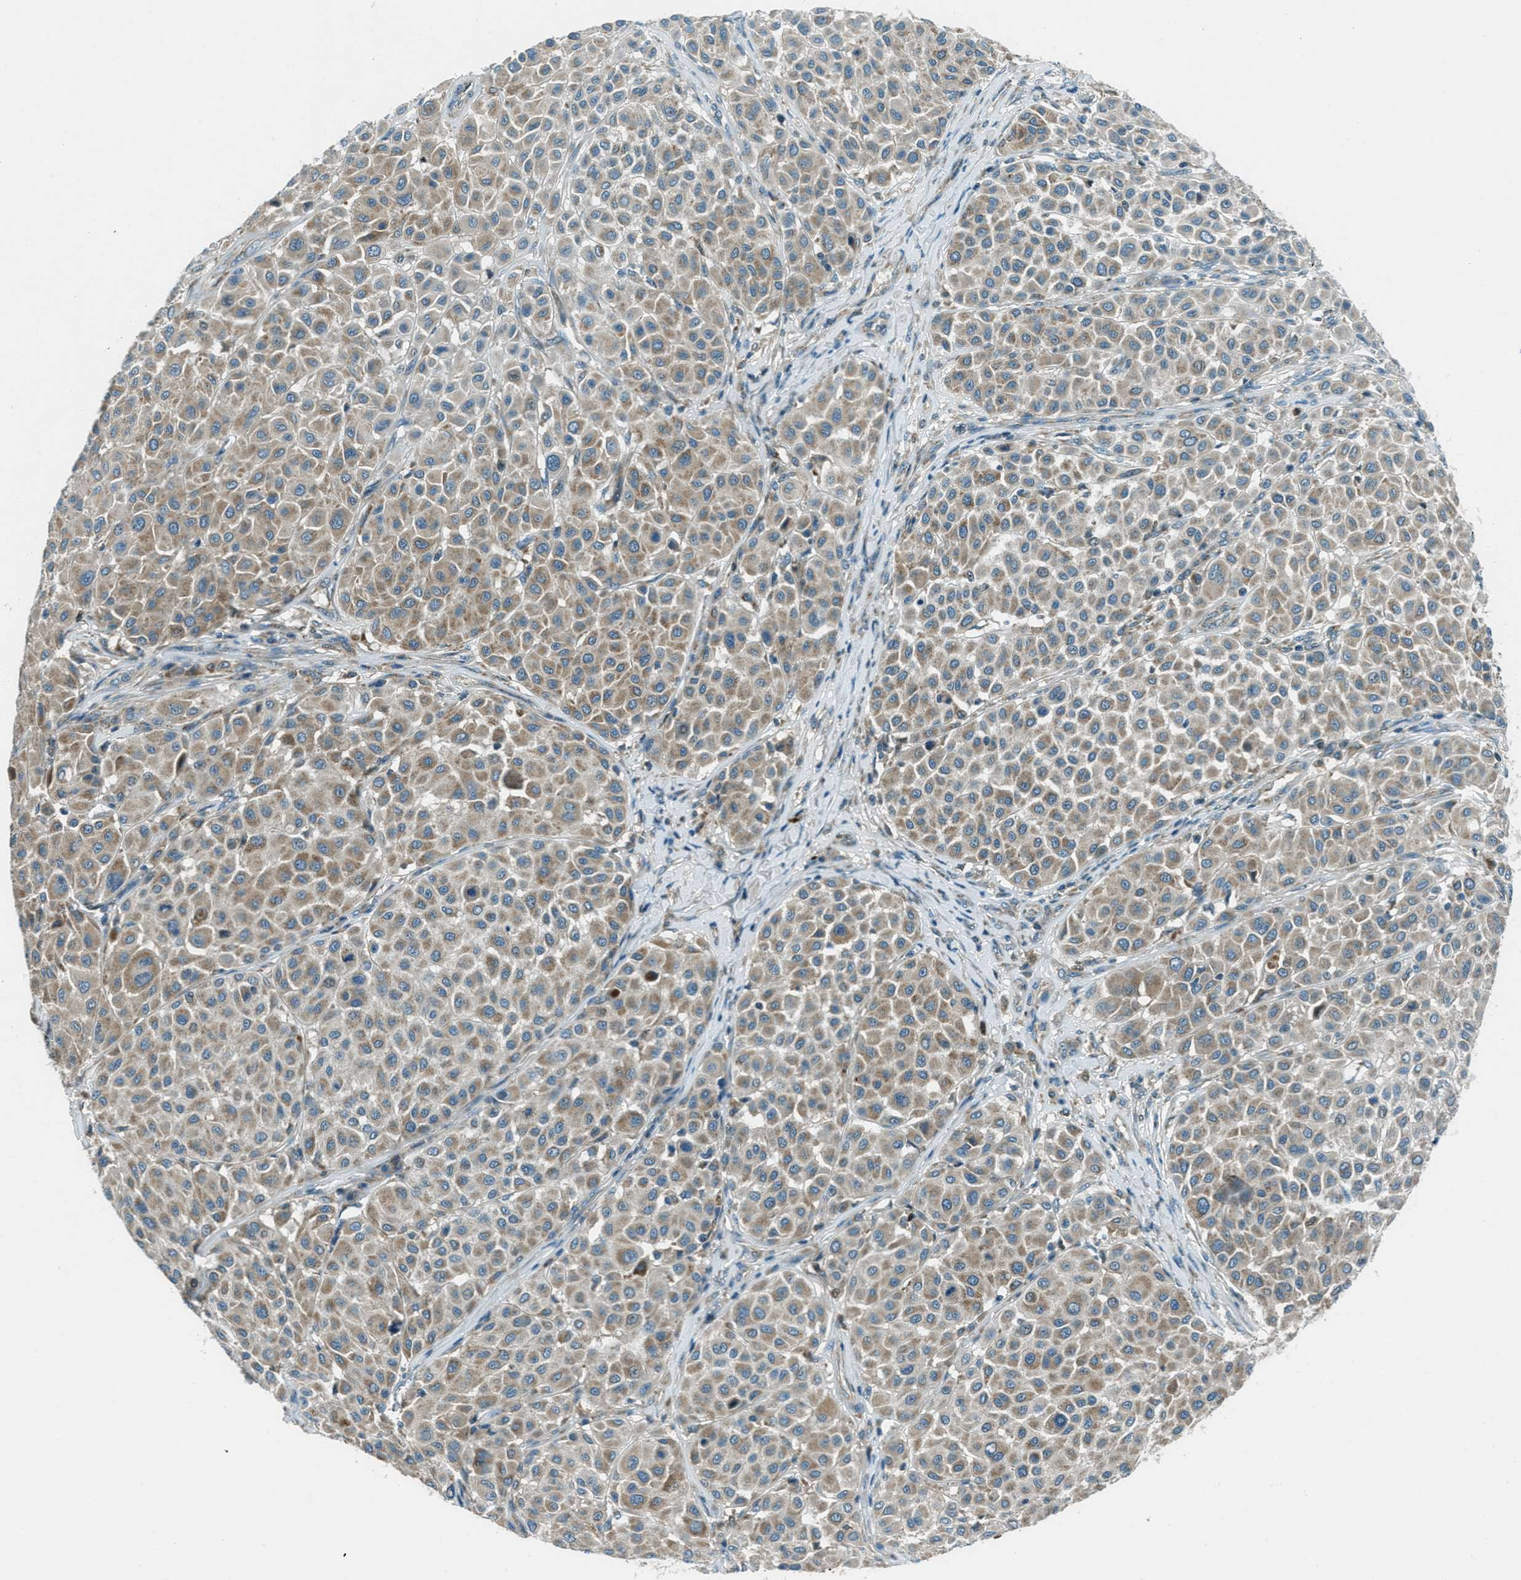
{"staining": {"intensity": "moderate", "quantity": ">75%", "location": "cytoplasmic/membranous"}, "tissue": "melanoma", "cell_type": "Tumor cells", "image_type": "cancer", "snomed": [{"axis": "morphology", "description": "Malignant melanoma, Metastatic site"}, {"axis": "topography", "description": "Soft tissue"}], "caption": "There is medium levels of moderate cytoplasmic/membranous staining in tumor cells of malignant melanoma (metastatic site), as demonstrated by immunohistochemical staining (brown color).", "gene": "FAR1", "patient": {"sex": "male", "age": 41}}